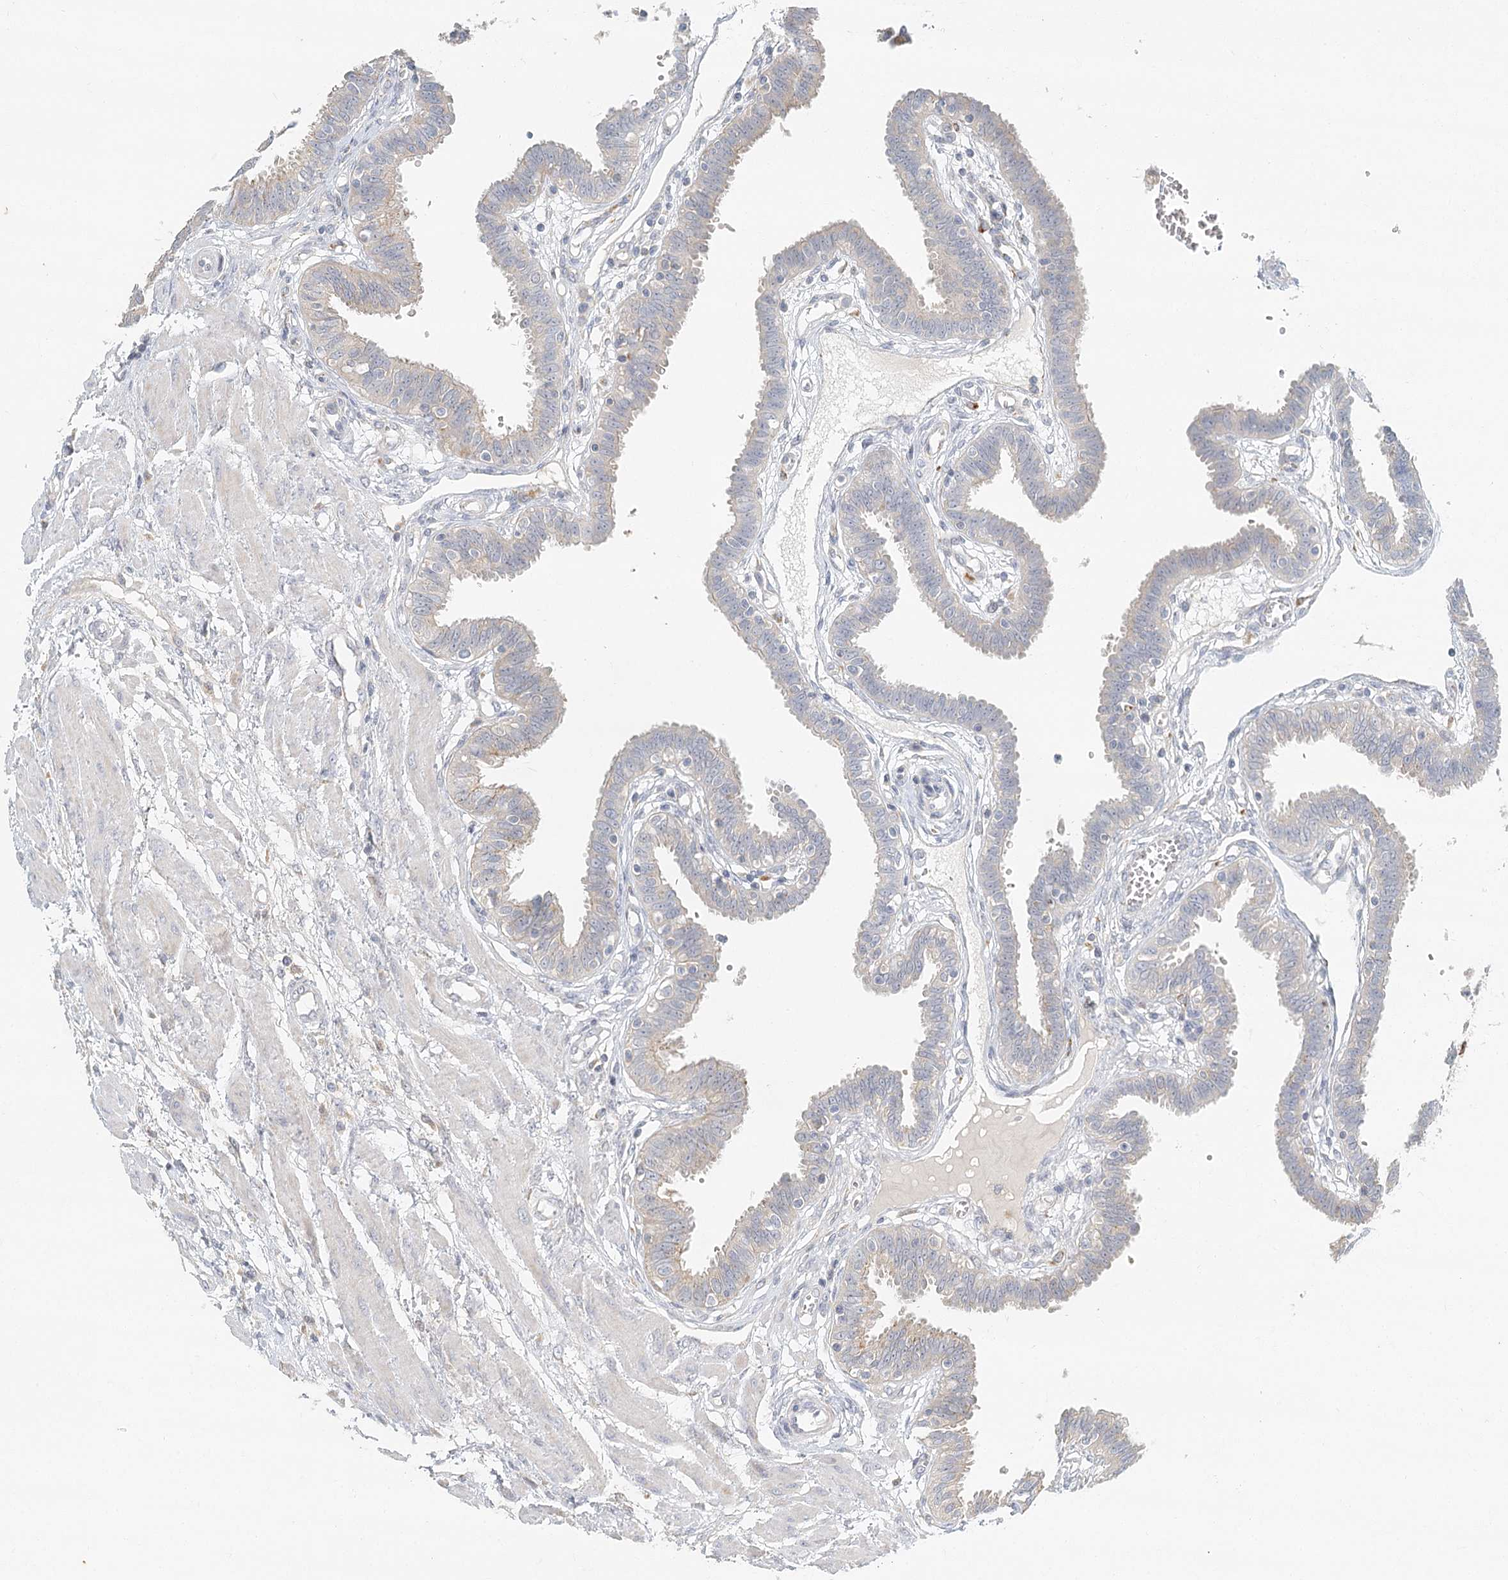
{"staining": {"intensity": "weak", "quantity": "25%-75%", "location": "cytoplasmic/membranous"}, "tissue": "fallopian tube", "cell_type": "Glandular cells", "image_type": "normal", "snomed": [{"axis": "morphology", "description": "Normal tissue, NOS"}, {"axis": "topography", "description": "Fallopian tube"}], "caption": "Fallopian tube was stained to show a protein in brown. There is low levels of weak cytoplasmic/membranous expression in approximately 25%-75% of glandular cells.", "gene": "VSIG1", "patient": {"sex": "female", "age": 32}}